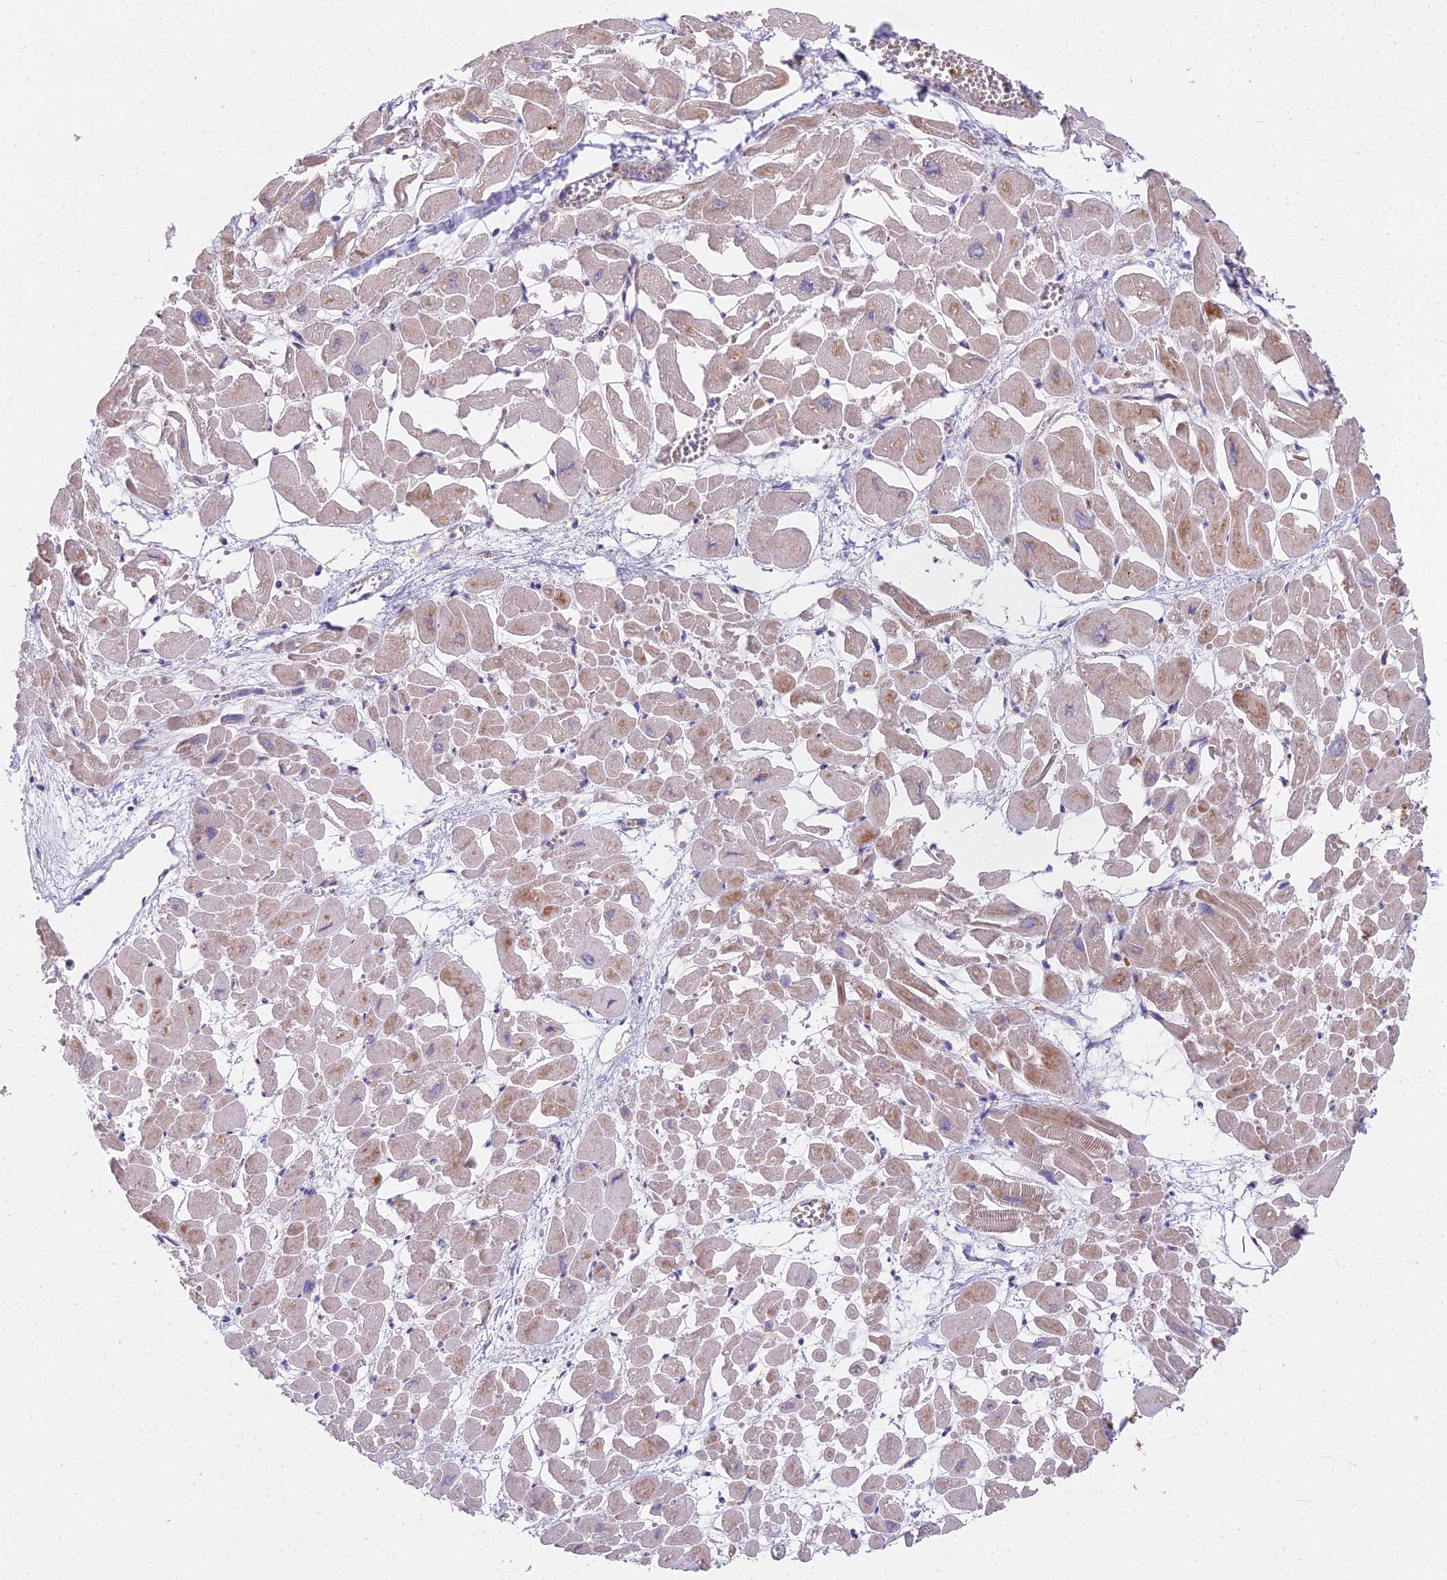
{"staining": {"intensity": "weak", "quantity": ">75%", "location": "cytoplasmic/membranous"}, "tissue": "heart muscle", "cell_type": "Cardiomyocytes", "image_type": "normal", "snomed": [{"axis": "morphology", "description": "Normal tissue, NOS"}, {"axis": "topography", "description": "Heart"}], "caption": "Benign heart muscle exhibits weak cytoplasmic/membranous expression in about >75% of cardiomyocytes, visualized by immunohistochemistry.", "gene": "FRMPD1", "patient": {"sex": "male", "age": 54}}